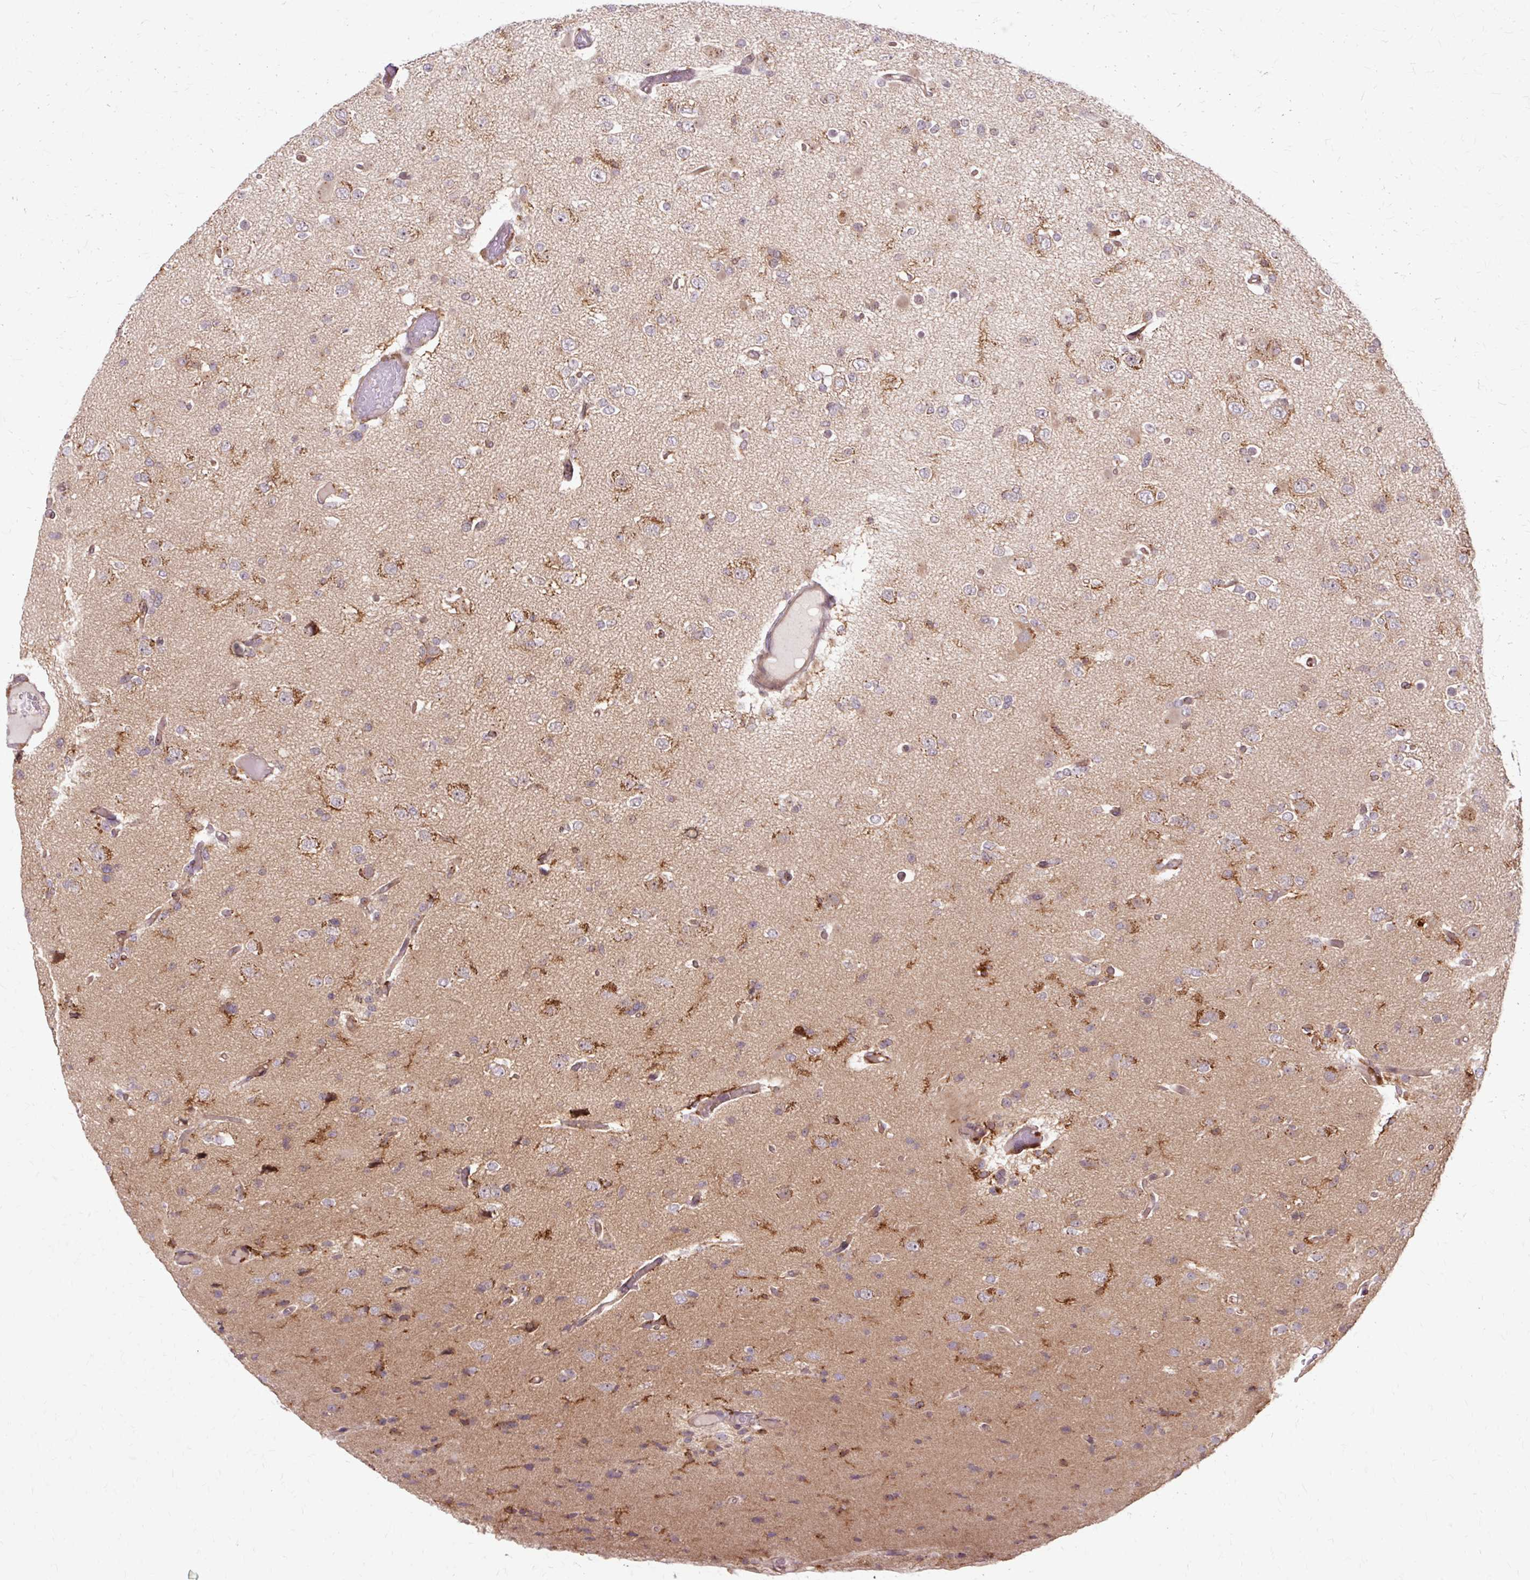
{"staining": {"intensity": "moderate", "quantity": "<25%", "location": "cytoplasmic/membranous"}, "tissue": "glioma", "cell_type": "Tumor cells", "image_type": "cancer", "snomed": [{"axis": "morphology", "description": "Glioma, malignant, Low grade"}, {"axis": "topography", "description": "Brain"}], "caption": "Malignant glioma (low-grade) stained with a brown dye shows moderate cytoplasmic/membranous positive expression in about <25% of tumor cells.", "gene": "MZT2B", "patient": {"sex": "female", "age": 22}}